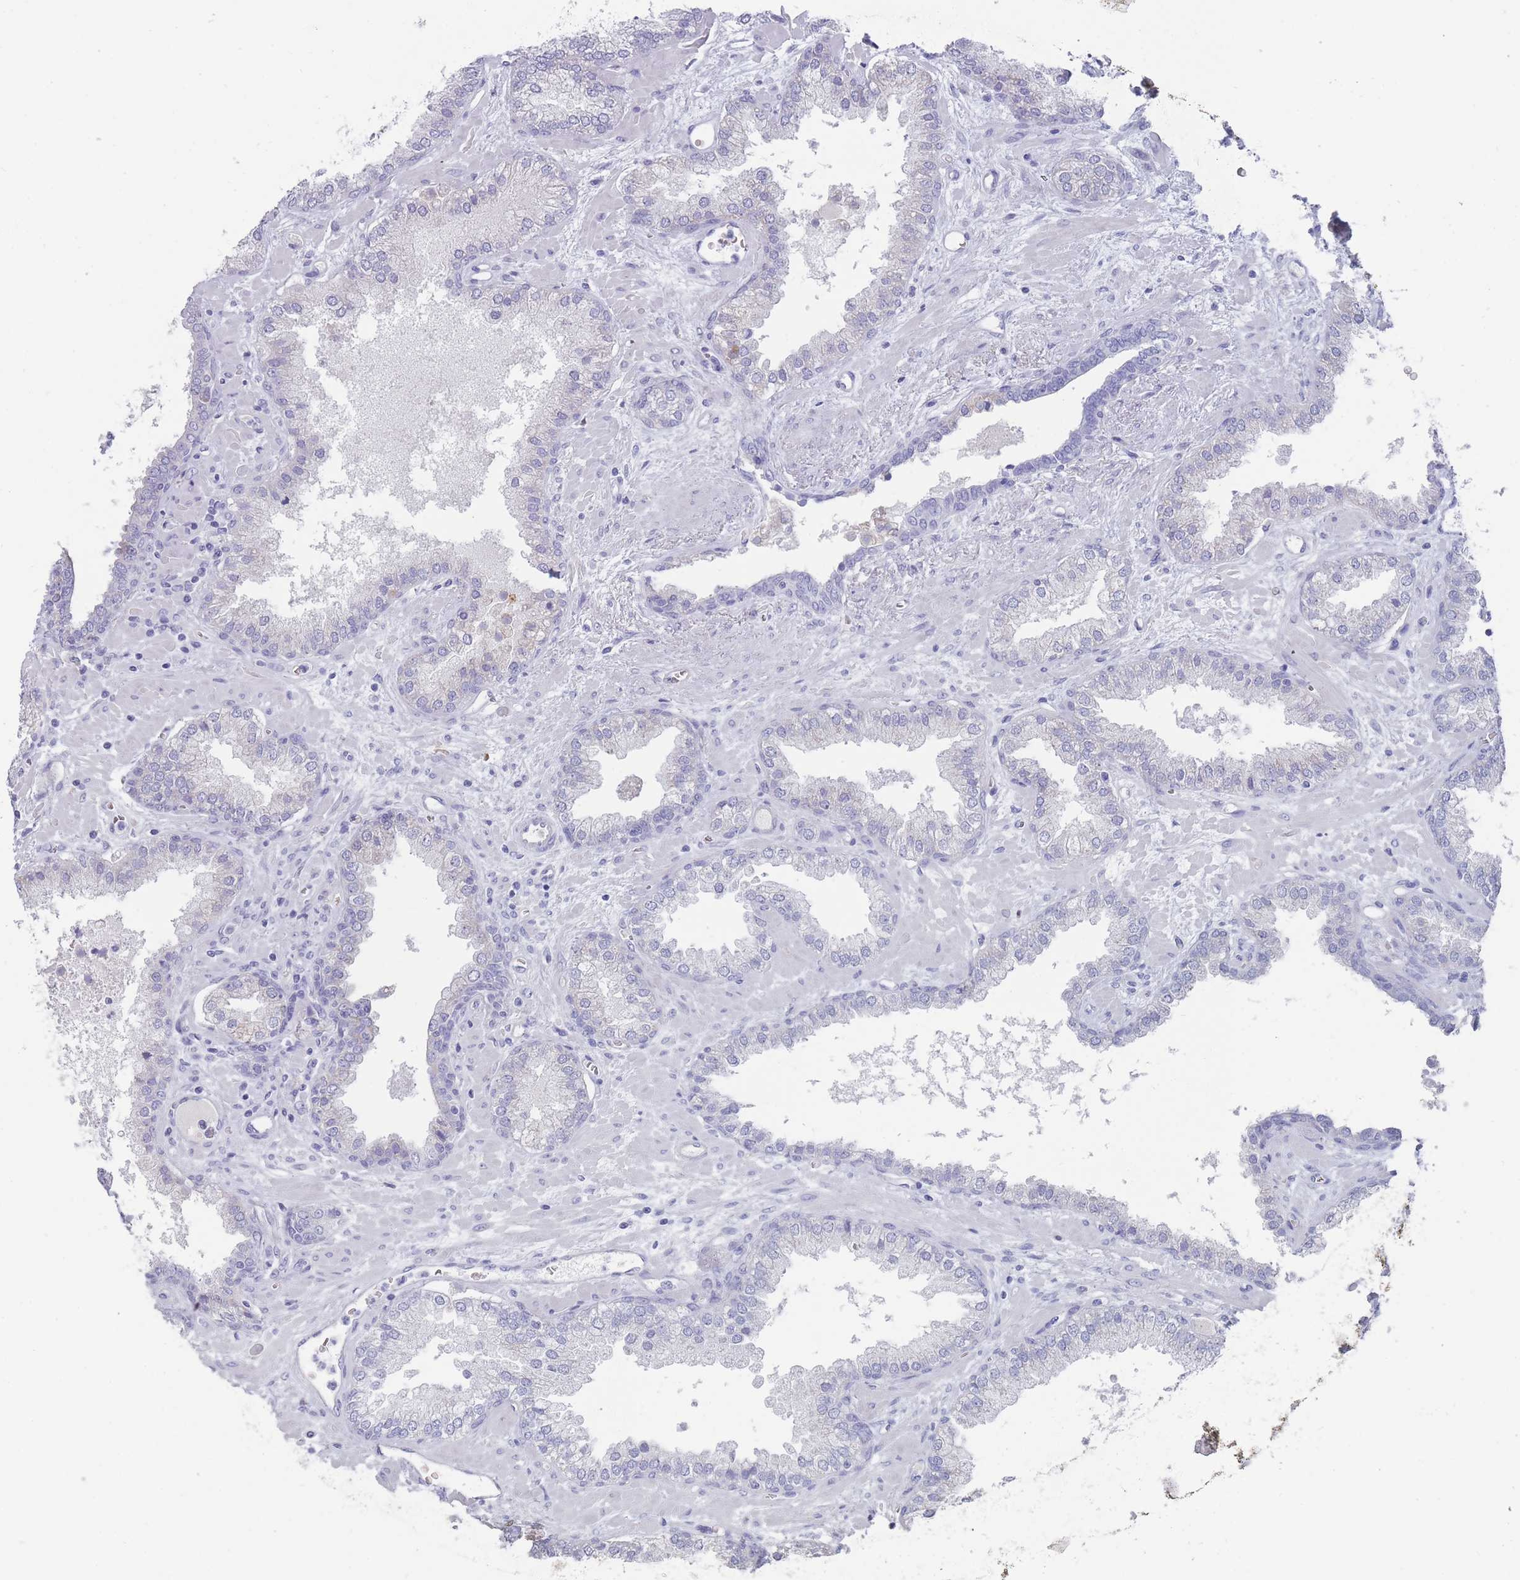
{"staining": {"intensity": "negative", "quantity": "none", "location": "none"}, "tissue": "prostate cancer", "cell_type": "Tumor cells", "image_type": "cancer", "snomed": [{"axis": "morphology", "description": "Adenocarcinoma, Low grade"}, {"axis": "topography", "description": "Prostate"}], "caption": "DAB immunohistochemical staining of human prostate cancer shows no significant positivity in tumor cells.", "gene": "ST8SIA5", "patient": {"sex": "male", "age": 62}}